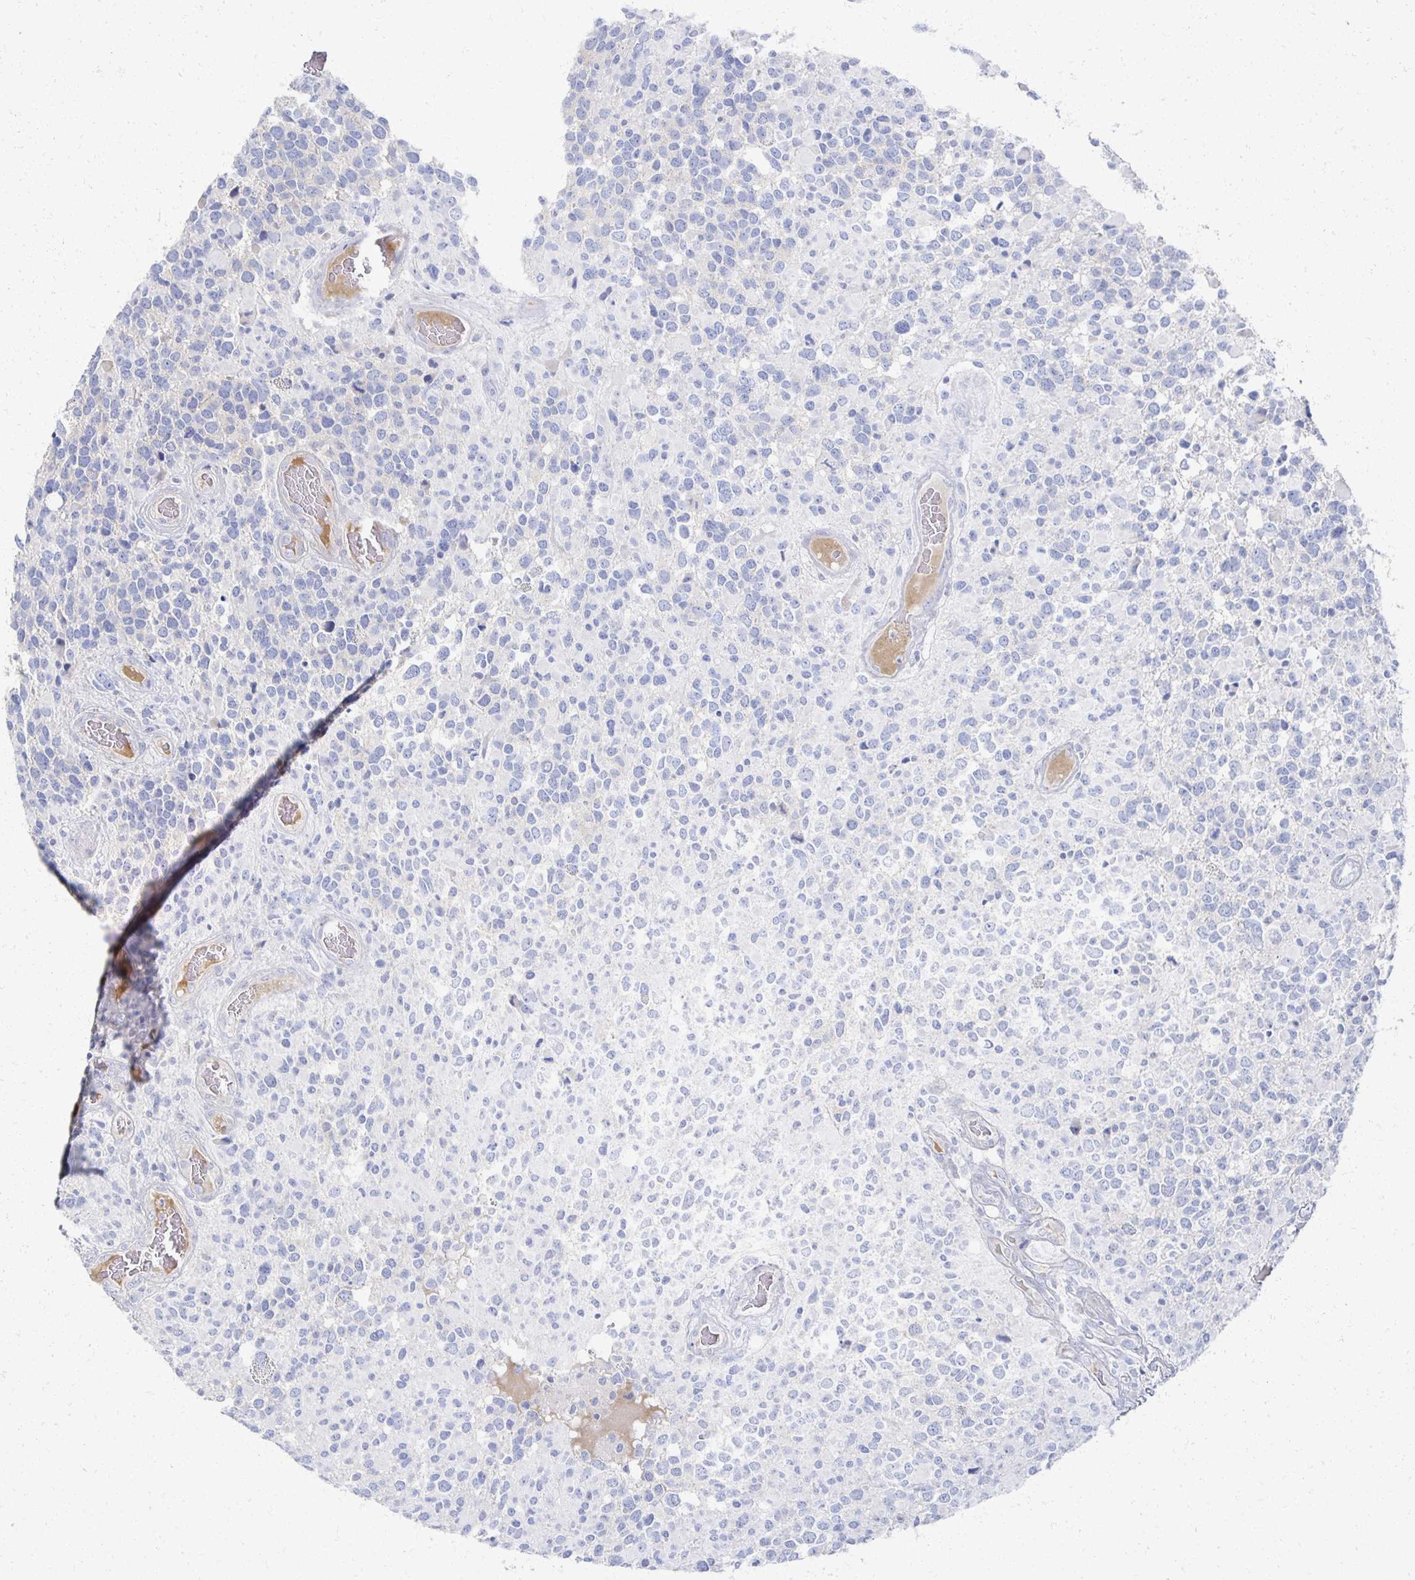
{"staining": {"intensity": "negative", "quantity": "none", "location": "none"}, "tissue": "glioma", "cell_type": "Tumor cells", "image_type": "cancer", "snomed": [{"axis": "morphology", "description": "Glioma, malignant, High grade"}, {"axis": "topography", "description": "Brain"}], "caption": "DAB immunohistochemical staining of high-grade glioma (malignant) demonstrates no significant staining in tumor cells. (DAB (3,3'-diaminobenzidine) immunohistochemistry with hematoxylin counter stain).", "gene": "PRR20A", "patient": {"sex": "female", "age": 40}}